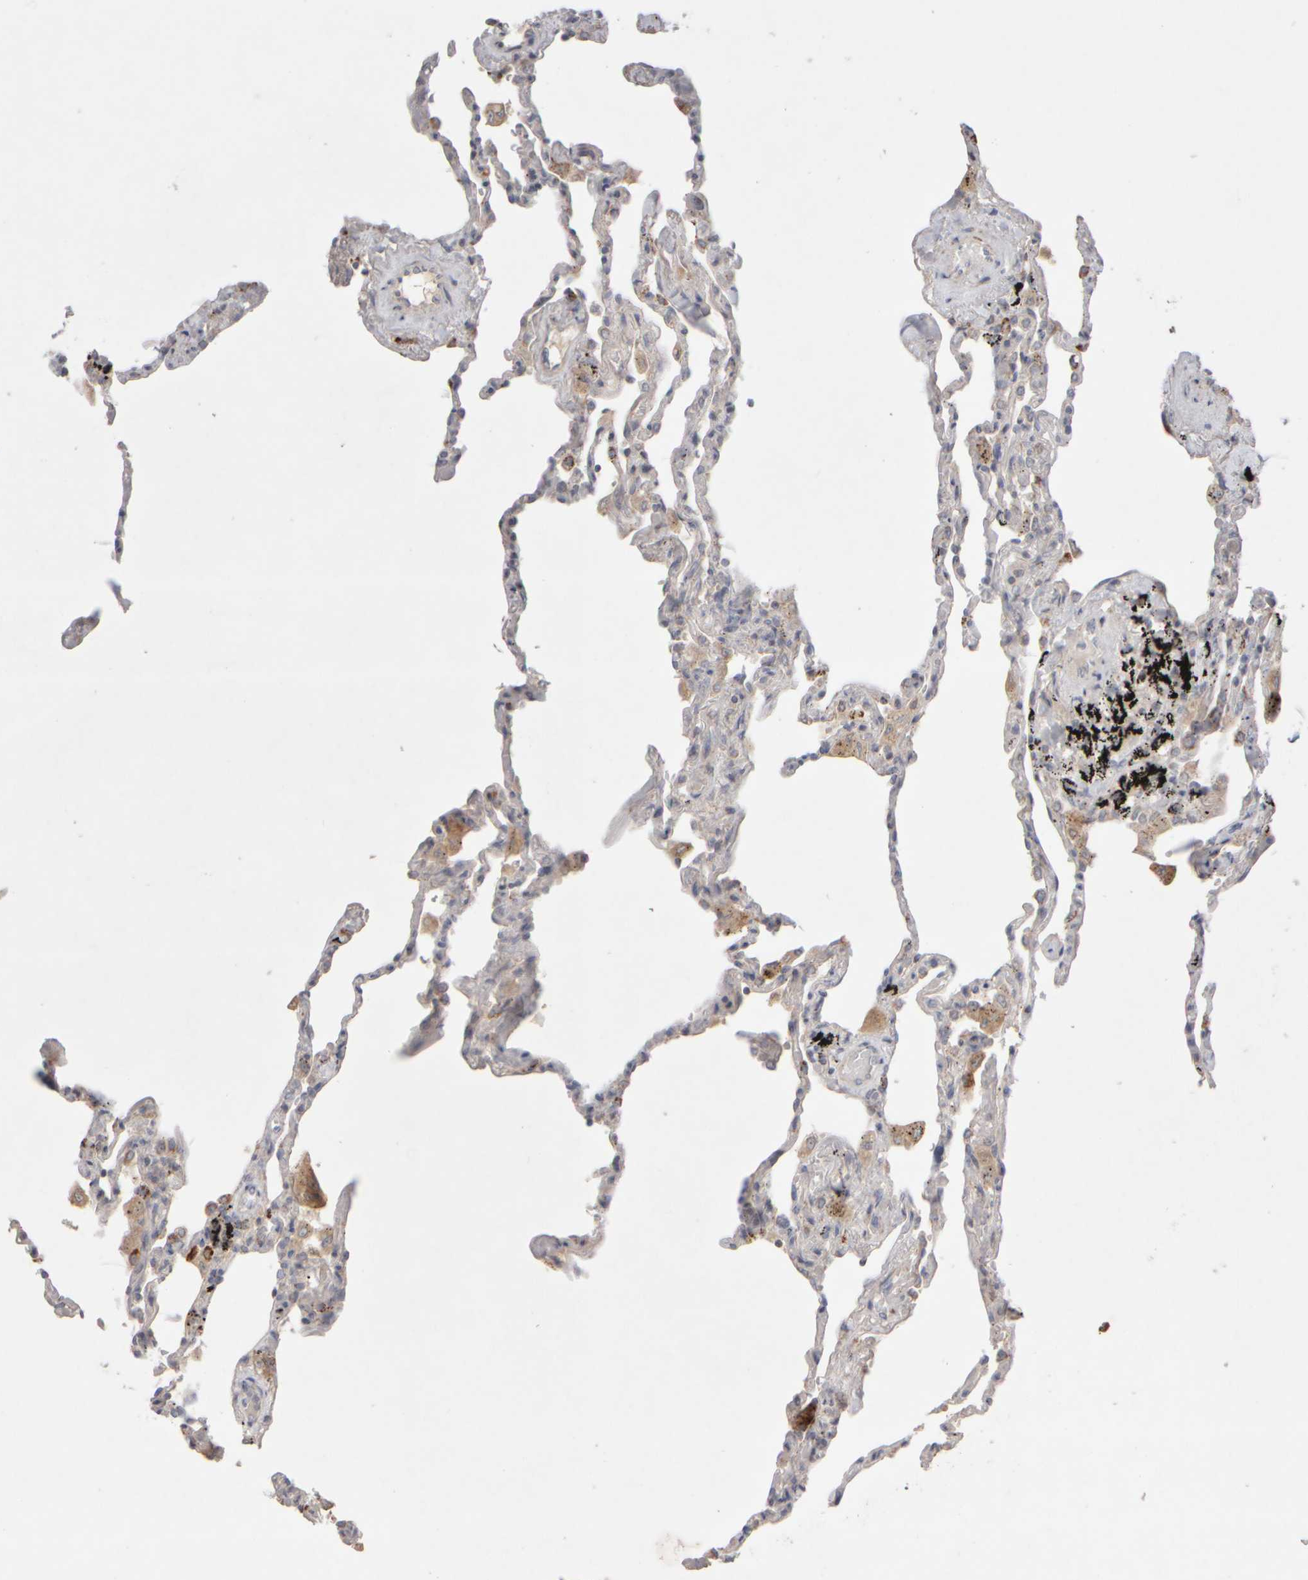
{"staining": {"intensity": "negative", "quantity": "none", "location": "none"}, "tissue": "lung", "cell_type": "Alveolar cells", "image_type": "normal", "snomed": [{"axis": "morphology", "description": "Normal tissue, NOS"}, {"axis": "topography", "description": "Lung"}], "caption": "An image of lung stained for a protein reveals no brown staining in alveolar cells. (DAB immunohistochemistry visualized using brightfield microscopy, high magnification).", "gene": "CHADL", "patient": {"sex": "male", "age": 59}}